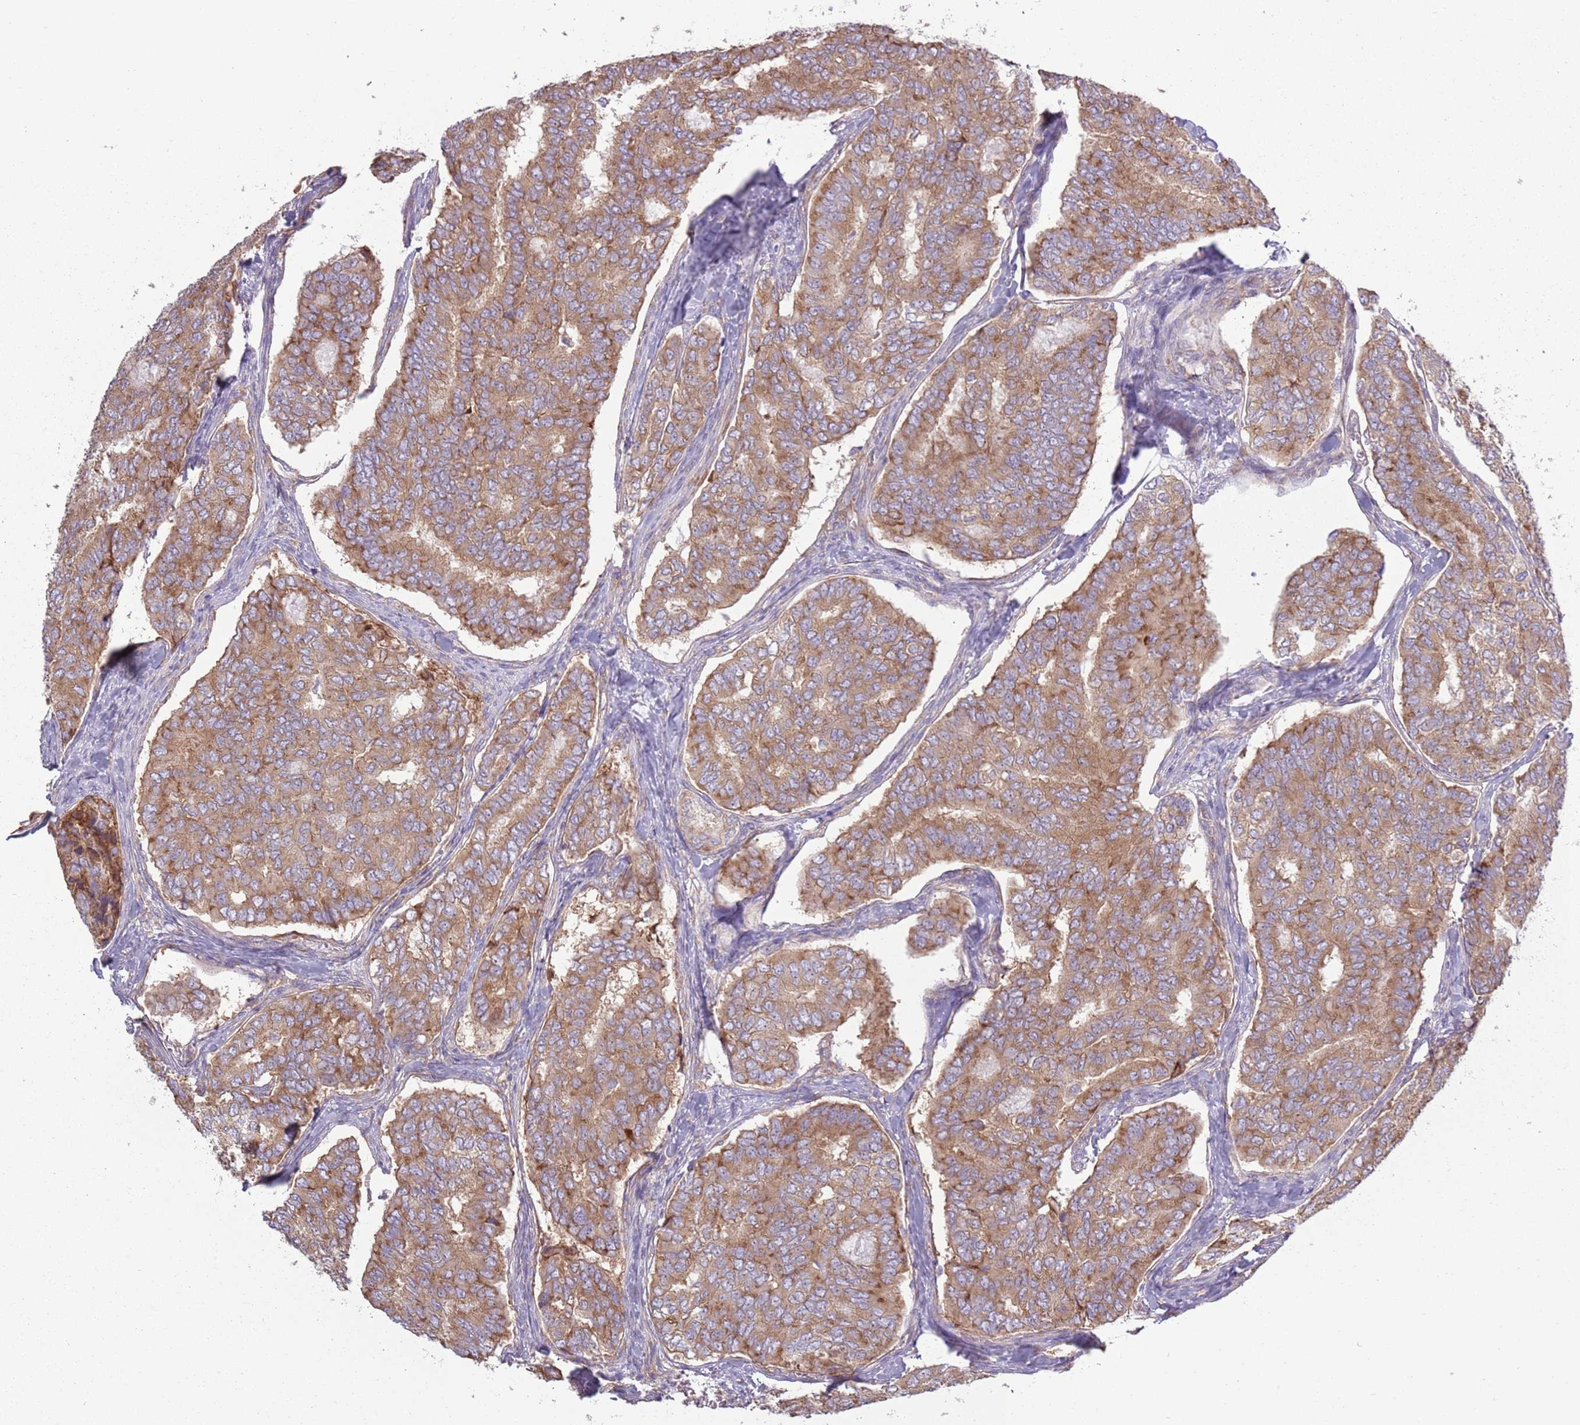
{"staining": {"intensity": "moderate", "quantity": ">75%", "location": "cytoplasmic/membranous"}, "tissue": "thyroid cancer", "cell_type": "Tumor cells", "image_type": "cancer", "snomed": [{"axis": "morphology", "description": "Papillary adenocarcinoma, NOS"}, {"axis": "topography", "description": "Thyroid gland"}], "caption": "Immunohistochemistry of human thyroid cancer (papillary adenocarcinoma) shows medium levels of moderate cytoplasmic/membranous expression in about >75% of tumor cells.", "gene": "RPL17-C18orf32", "patient": {"sex": "female", "age": 35}}